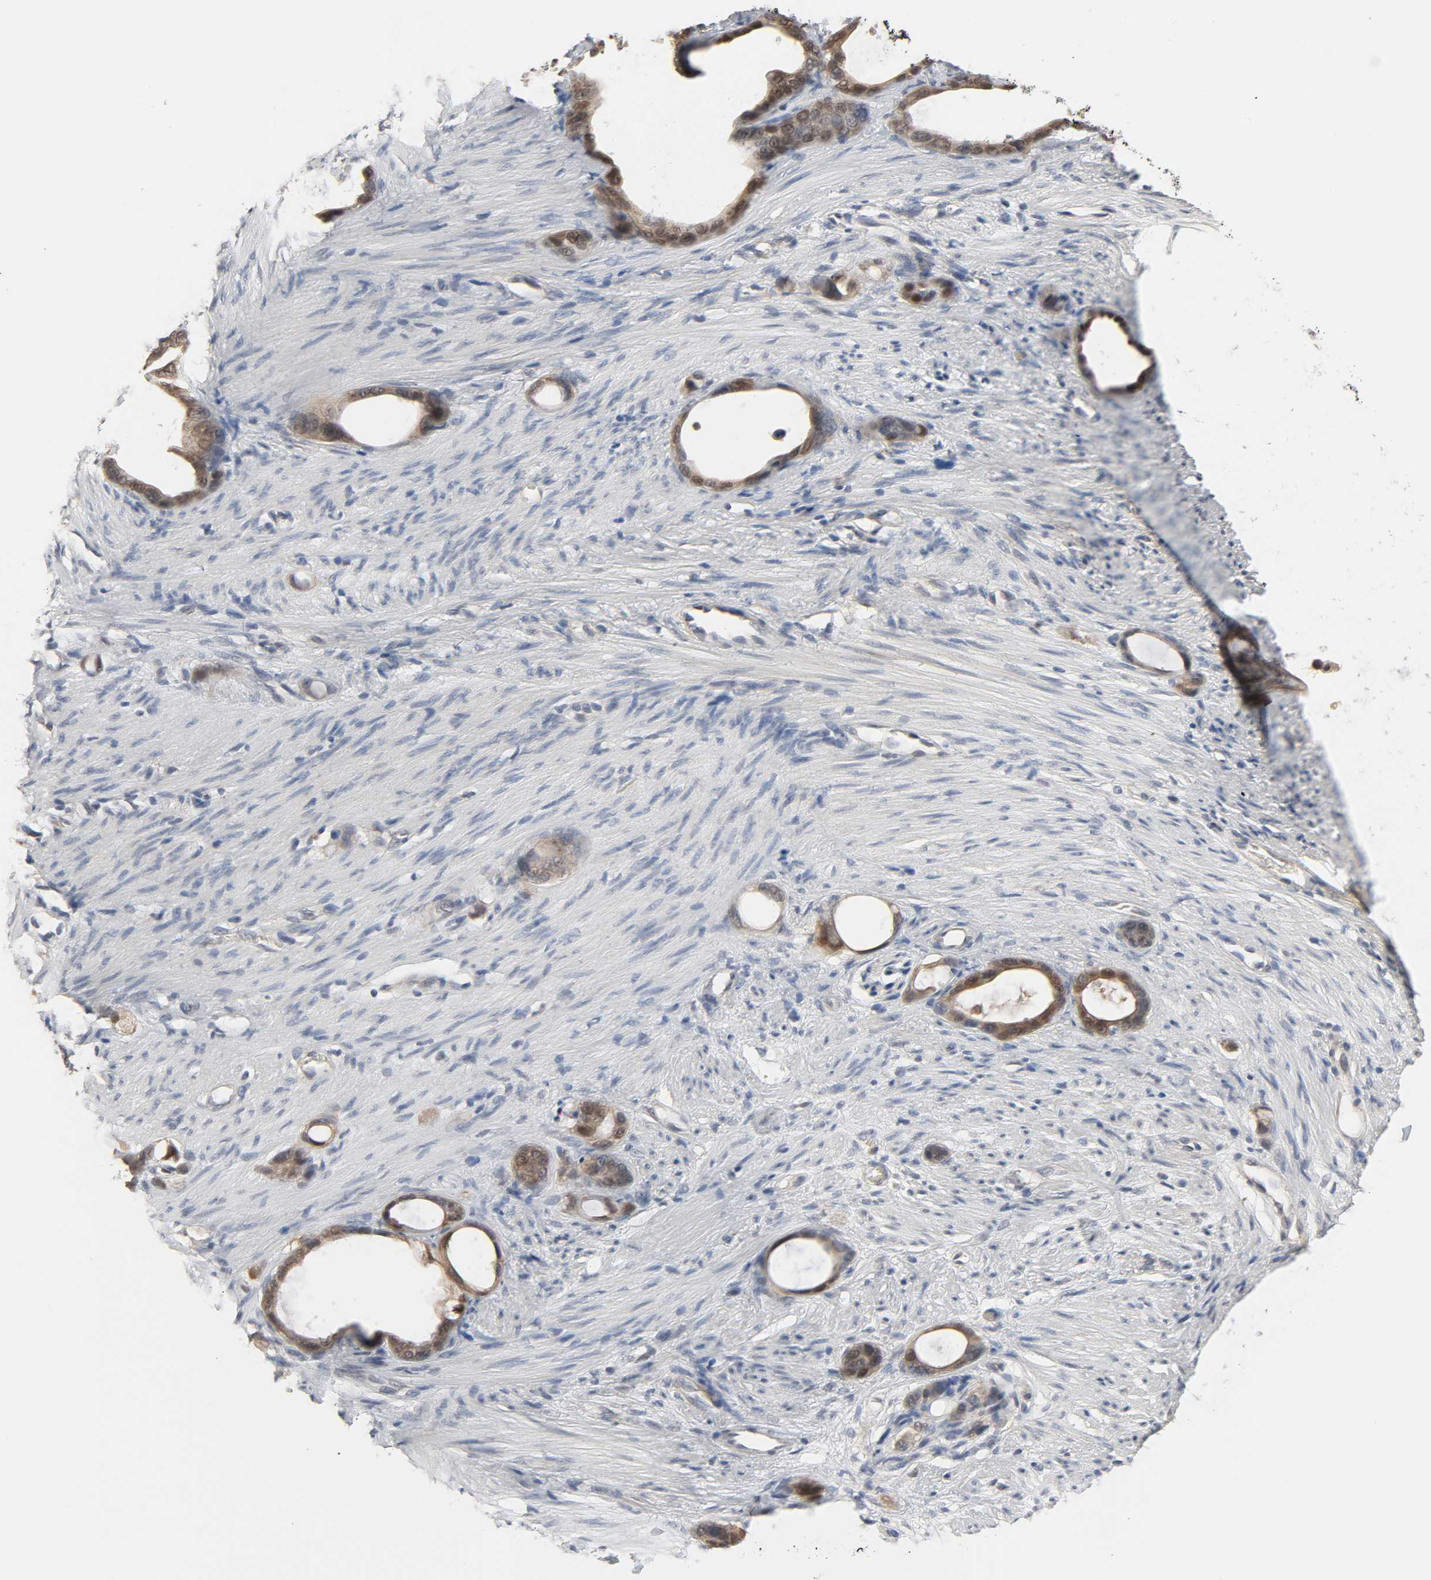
{"staining": {"intensity": "moderate", "quantity": ">75%", "location": "cytoplasmic/membranous"}, "tissue": "stomach cancer", "cell_type": "Tumor cells", "image_type": "cancer", "snomed": [{"axis": "morphology", "description": "Adenocarcinoma, NOS"}, {"axis": "topography", "description": "Stomach"}], "caption": "Immunohistochemistry (IHC) histopathology image of stomach cancer (adenocarcinoma) stained for a protein (brown), which displays medium levels of moderate cytoplasmic/membranous expression in approximately >75% of tumor cells.", "gene": "ACSS2", "patient": {"sex": "female", "age": 75}}